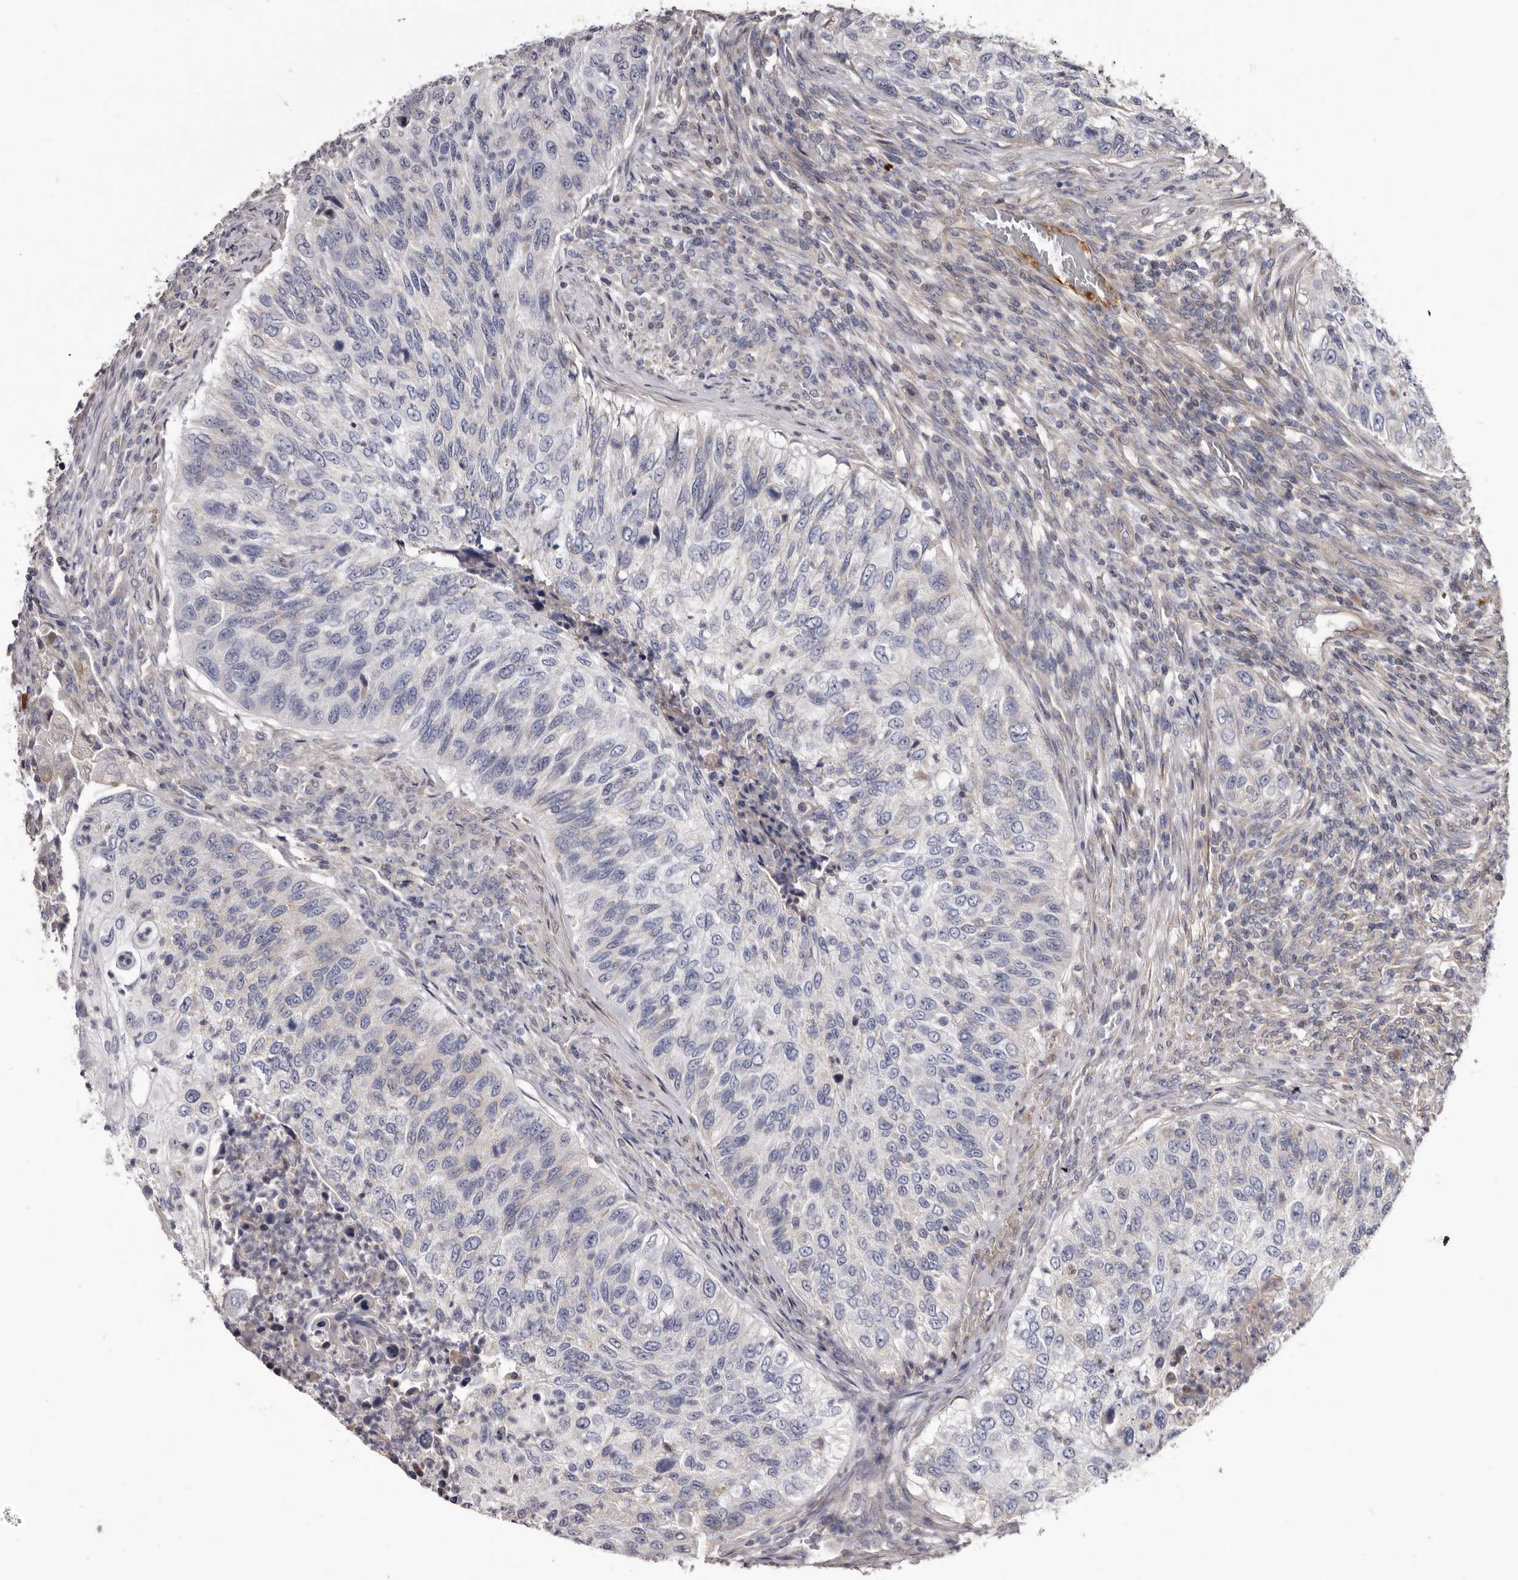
{"staining": {"intensity": "negative", "quantity": "none", "location": "none"}, "tissue": "urothelial cancer", "cell_type": "Tumor cells", "image_type": "cancer", "snomed": [{"axis": "morphology", "description": "Urothelial carcinoma, High grade"}, {"axis": "topography", "description": "Urinary bladder"}], "caption": "This photomicrograph is of urothelial cancer stained with IHC to label a protein in brown with the nuclei are counter-stained blue. There is no positivity in tumor cells.", "gene": "ASIC5", "patient": {"sex": "female", "age": 60}}